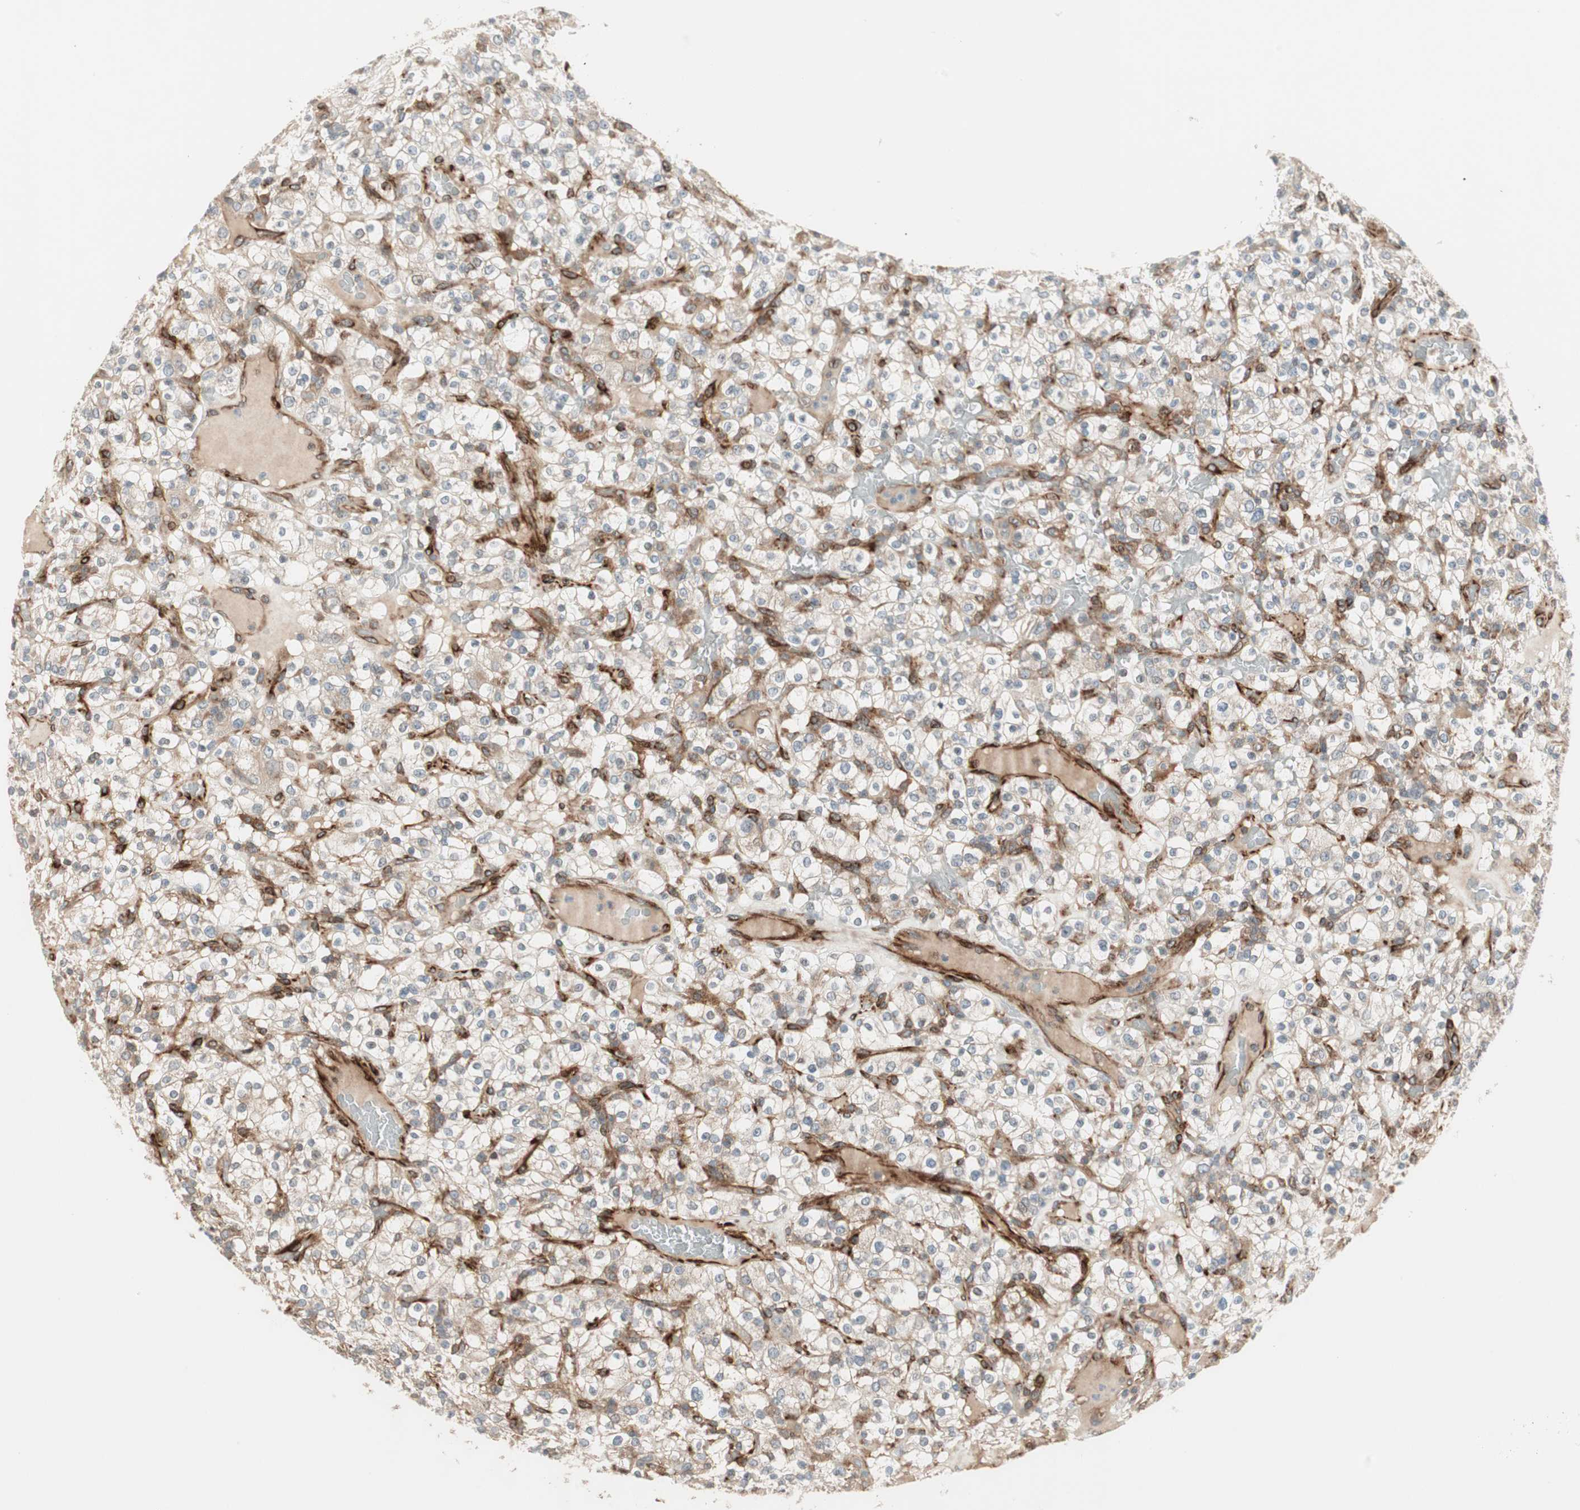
{"staining": {"intensity": "negative", "quantity": "none", "location": "none"}, "tissue": "renal cancer", "cell_type": "Tumor cells", "image_type": "cancer", "snomed": [{"axis": "morphology", "description": "Normal tissue, NOS"}, {"axis": "morphology", "description": "Adenocarcinoma, NOS"}, {"axis": "topography", "description": "Kidney"}], "caption": "There is no significant expression in tumor cells of renal cancer.", "gene": "PPP2R5E", "patient": {"sex": "female", "age": 72}}